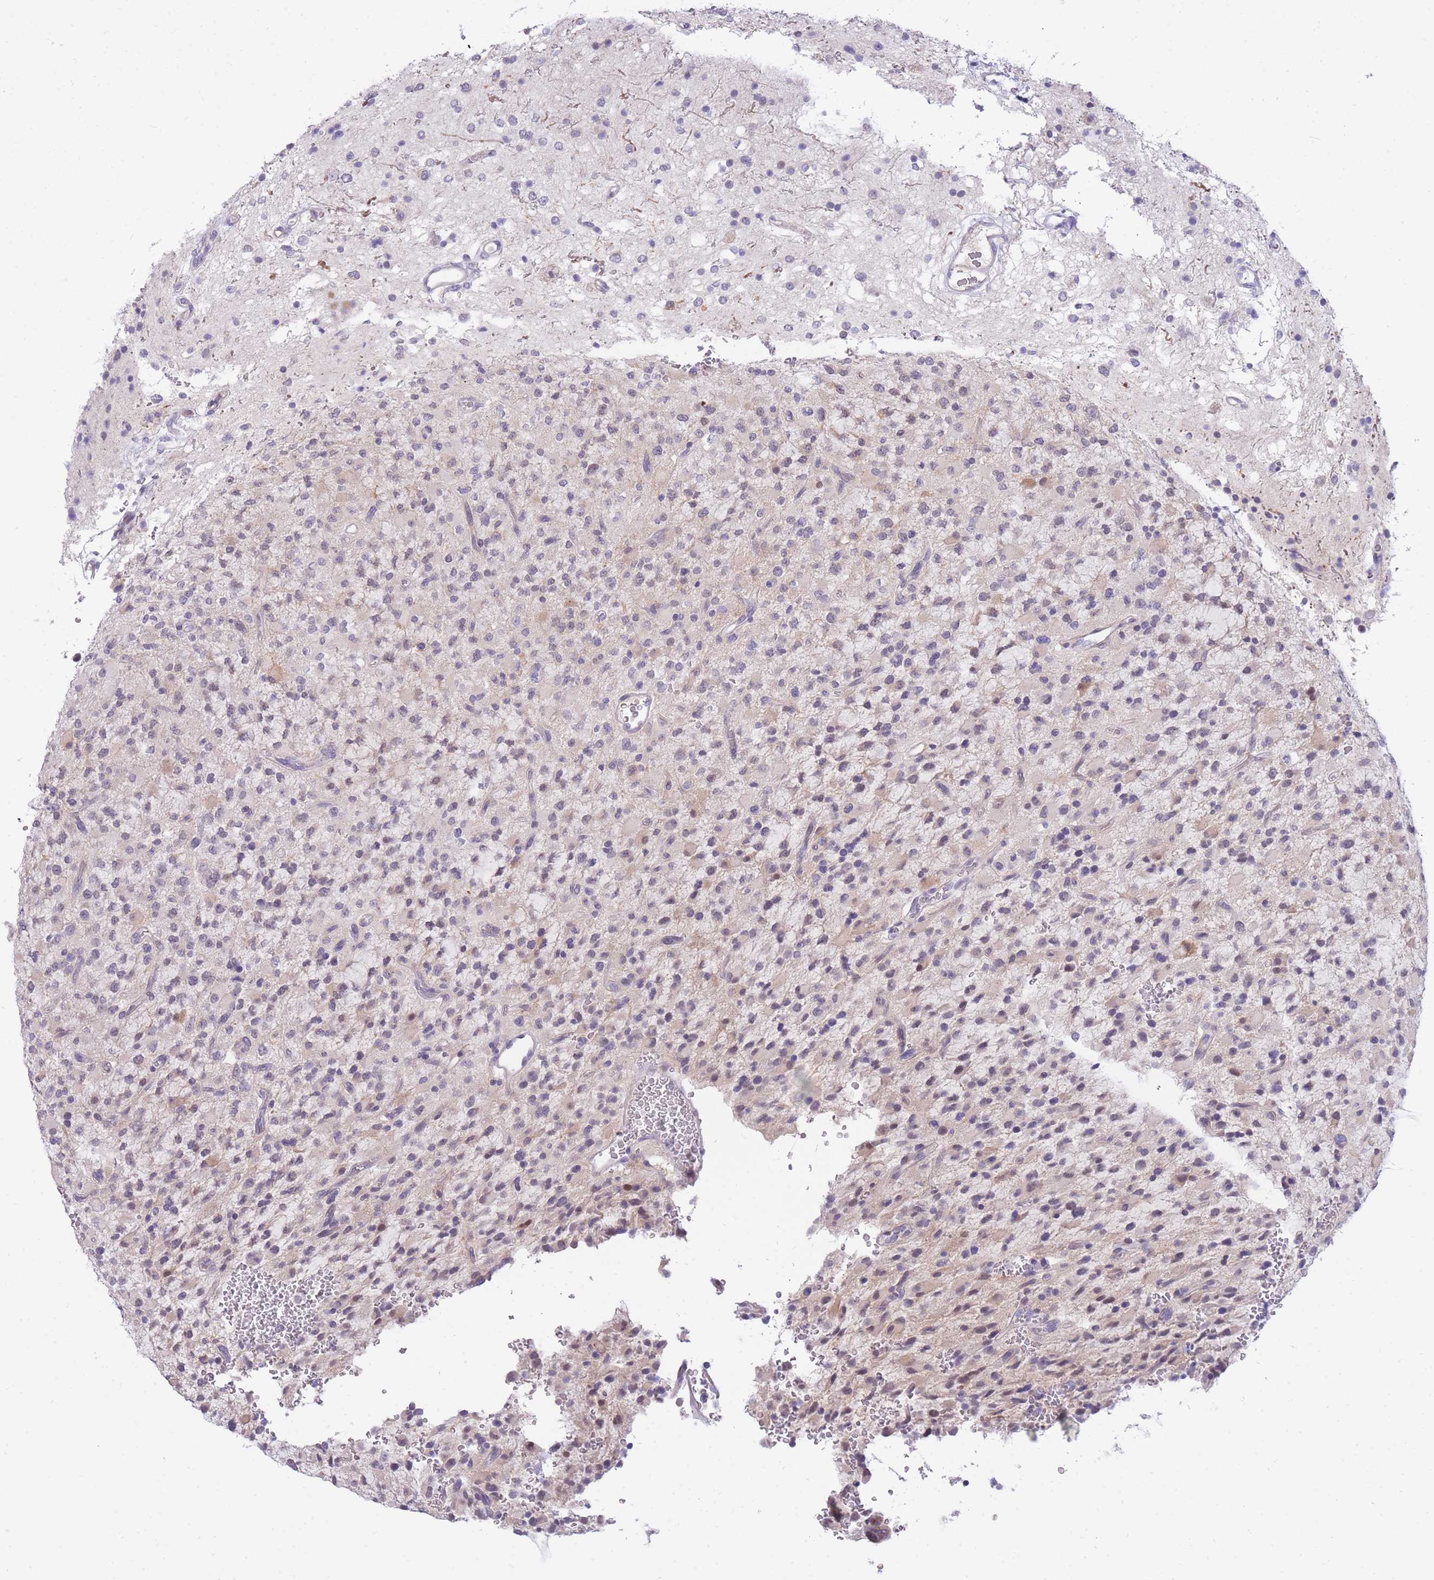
{"staining": {"intensity": "weak", "quantity": "<25%", "location": "nuclear"}, "tissue": "glioma", "cell_type": "Tumor cells", "image_type": "cancer", "snomed": [{"axis": "morphology", "description": "Glioma, malignant, High grade"}, {"axis": "topography", "description": "Brain"}], "caption": "The IHC micrograph has no significant expression in tumor cells of malignant glioma (high-grade) tissue.", "gene": "PRR23B", "patient": {"sex": "male", "age": 34}}